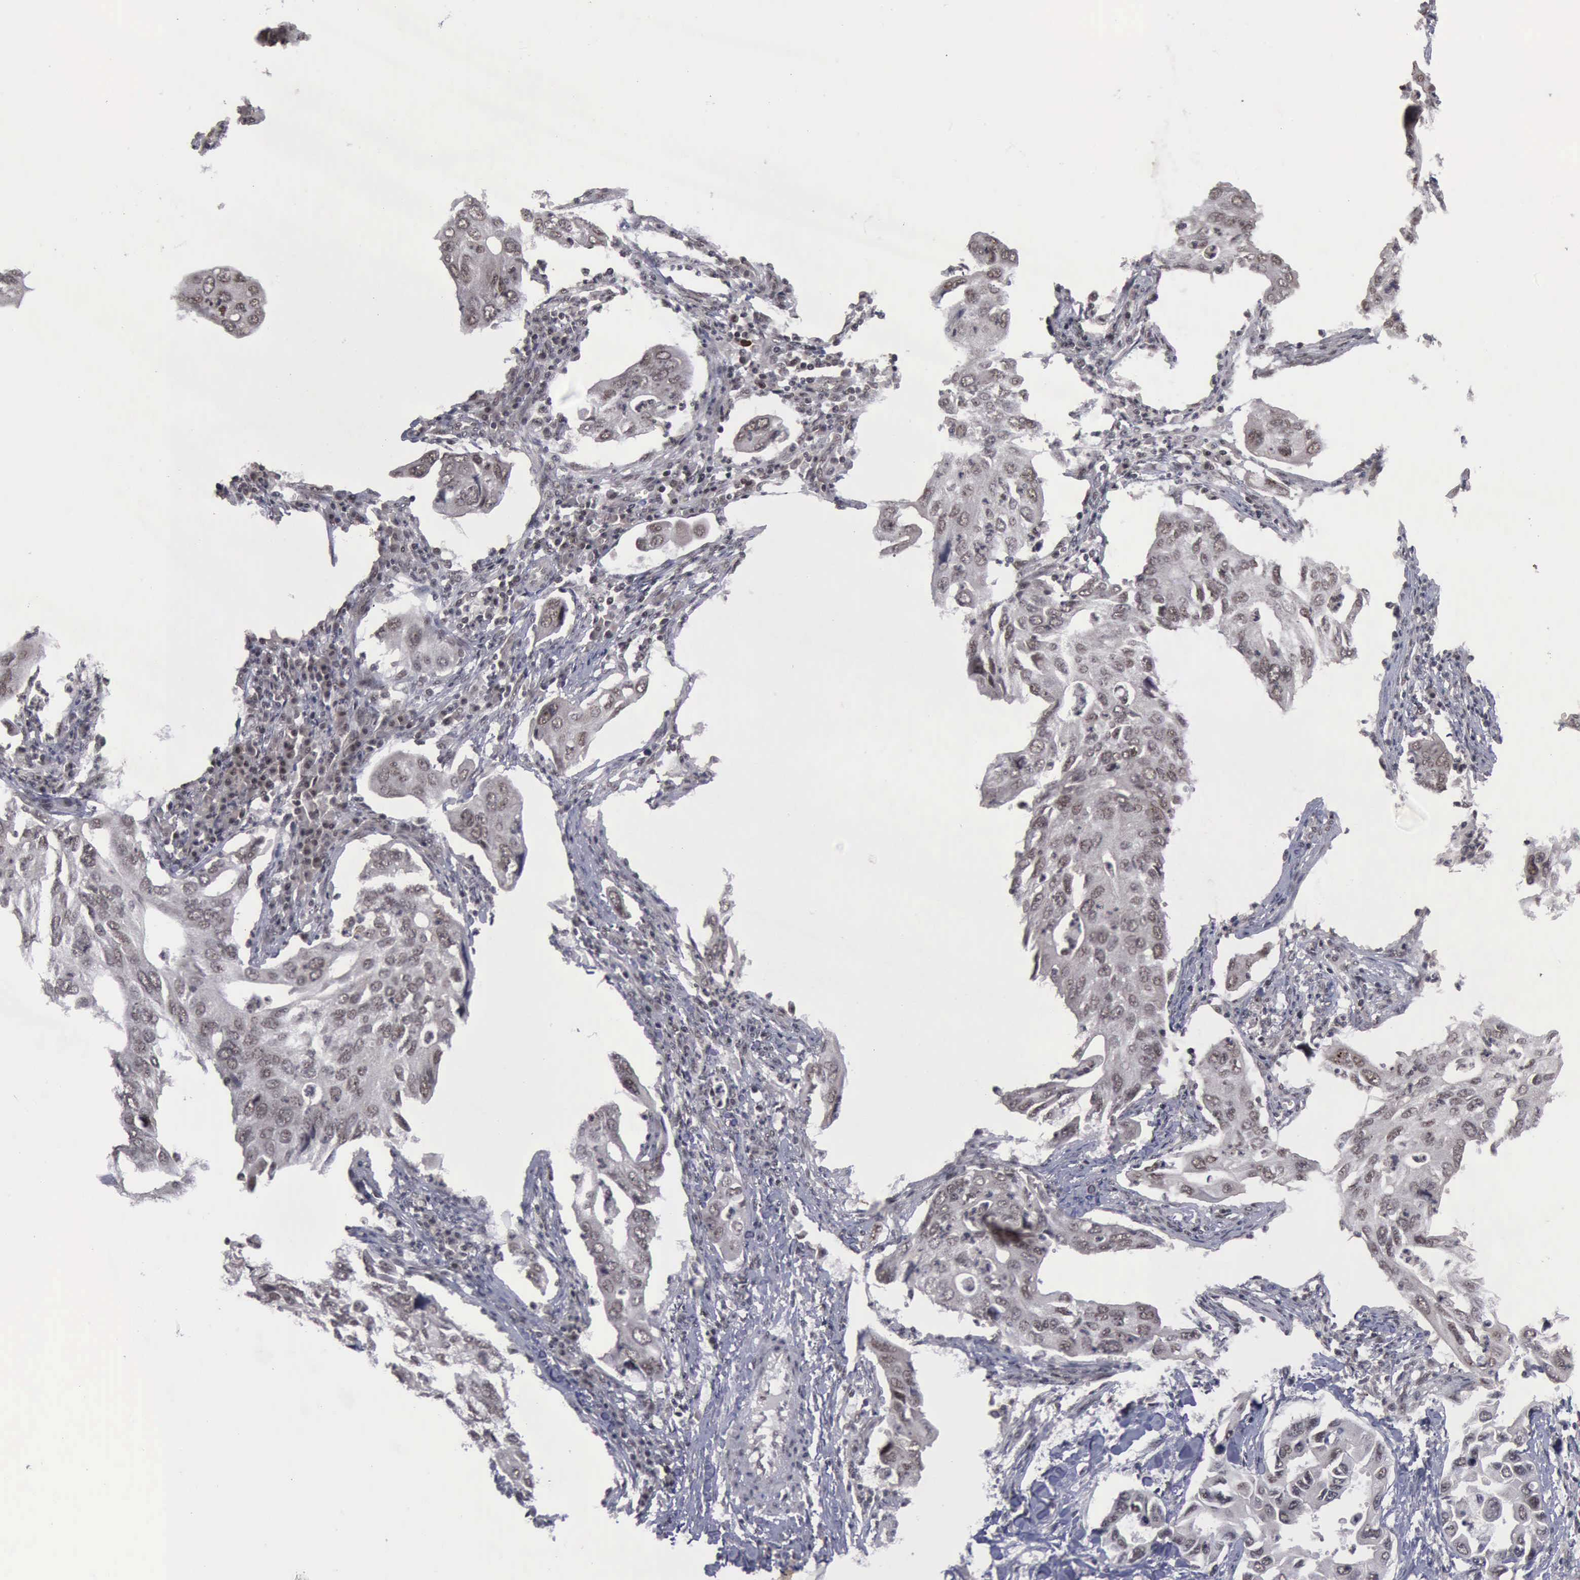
{"staining": {"intensity": "moderate", "quantity": ">75%", "location": "cytoplasmic/membranous,nuclear"}, "tissue": "lung cancer", "cell_type": "Tumor cells", "image_type": "cancer", "snomed": [{"axis": "morphology", "description": "Adenocarcinoma, NOS"}, {"axis": "topography", "description": "Lung"}], "caption": "Immunohistochemical staining of adenocarcinoma (lung) reveals medium levels of moderate cytoplasmic/membranous and nuclear staining in approximately >75% of tumor cells.", "gene": "ATM", "patient": {"sex": "male", "age": 48}}